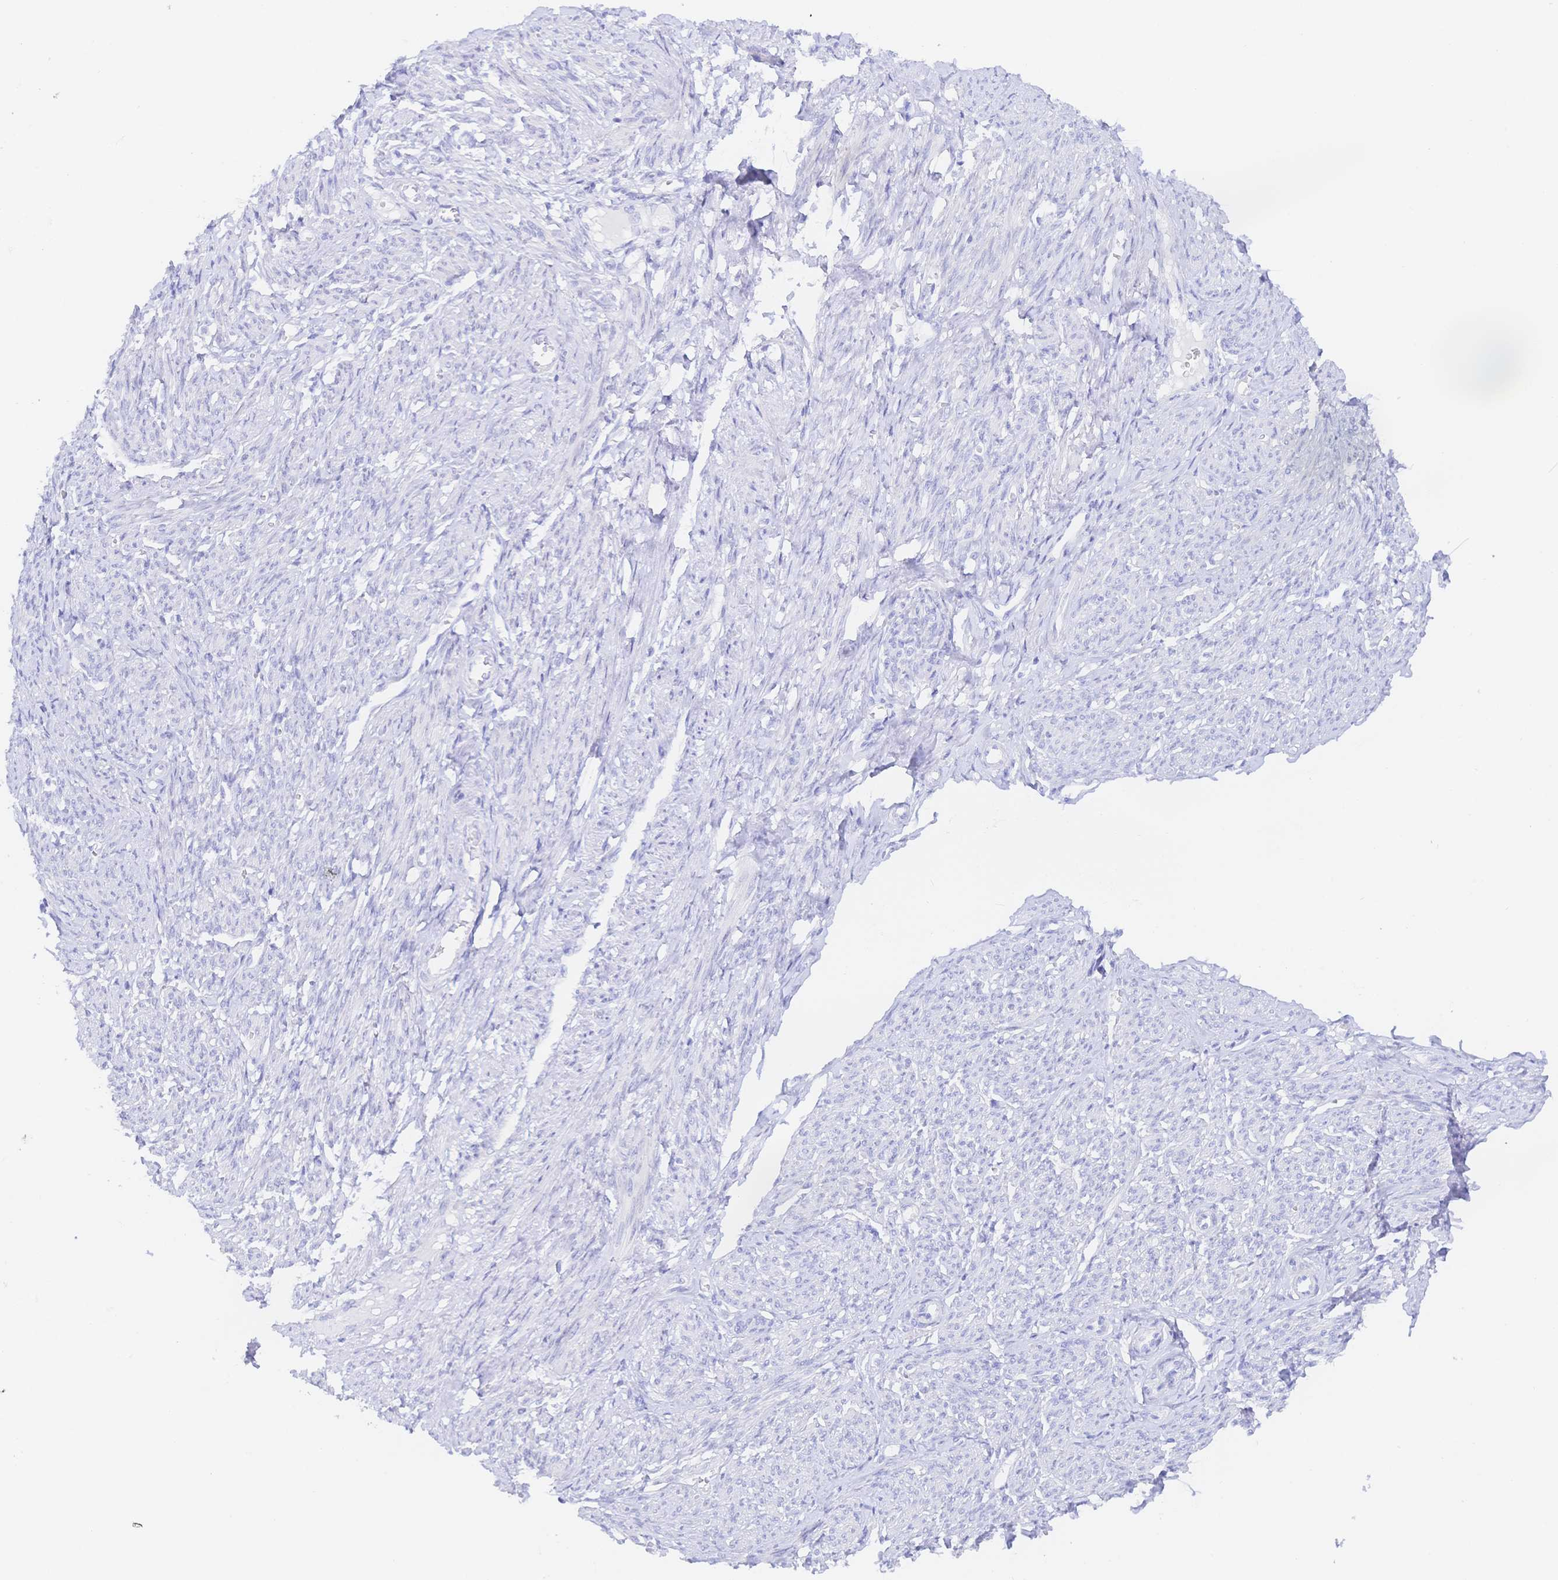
{"staining": {"intensity": "weak", "quantity": "<25%", "location": "cytoplasmic/membranous"}, "tissue": "smooth muscle", "cell_type": "Smooth muscle cells", "image_type": "normal", "snomed": [{"axis": "morphology", "description": "Normal tissue, NOS"}, {"axis": "topography", "description": "Smooth muscle"}], "caption": "DAB (3,3'-diaminobenzidine) immunohistochemical staining of benign human smooth muscle exhibits no significant expression in smooth muscle cells. The staining was performed using DAB (3,3'-diaminobenzidine) to visualize the protein expression in brown, while the nuclei were stained in blue with hematoxylin (Magnification: 20x).", "gene": "KCNH6", "patient": {"sex": "female", "age": 65}}